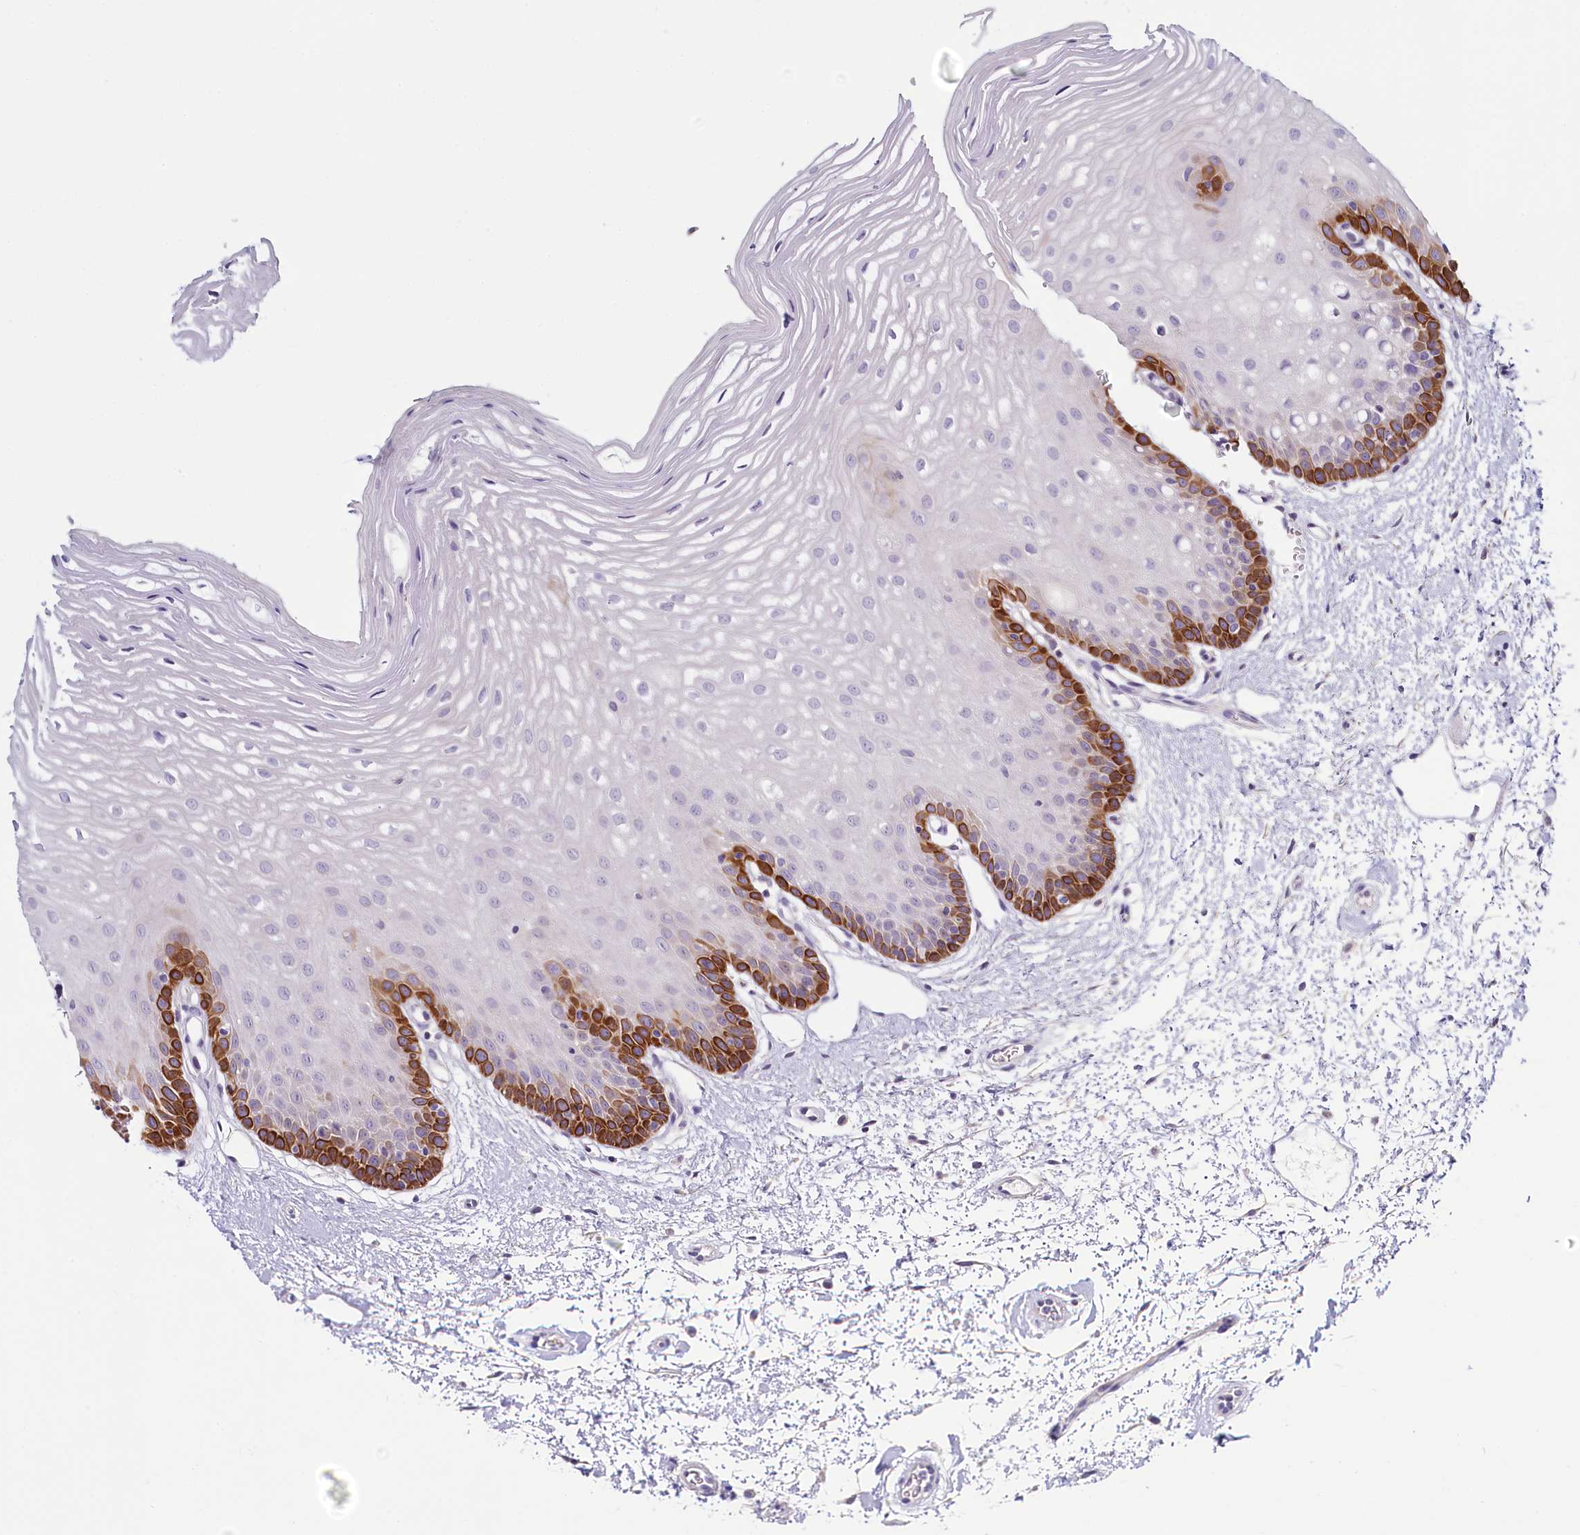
{"staining": {"intensity": "strong", "quantity": "<25%", "location": "cytoplasmic/membranous"}, "tissue": "oral mucosa", "cell_type": "Squamous epithelial cells", "image_type": "normal", "snomed": [{"axis": "morphology", "description": "Normal tissue, NOS"}, {"axis": "topography", "description": "Oral tissue"}, {"axis": "topography", "description": "Tounge, NOS"}], "caption": "Protein expression analysis of normal oral mucosa shows strong cytoplasmic/membranous staining in about <25% of squamous epithelial cells. (DAB = brown stain, brightfield microscopy at high magnification).", "gene": "PDE6D", "patient": {"sex": "female", "age": 73}}